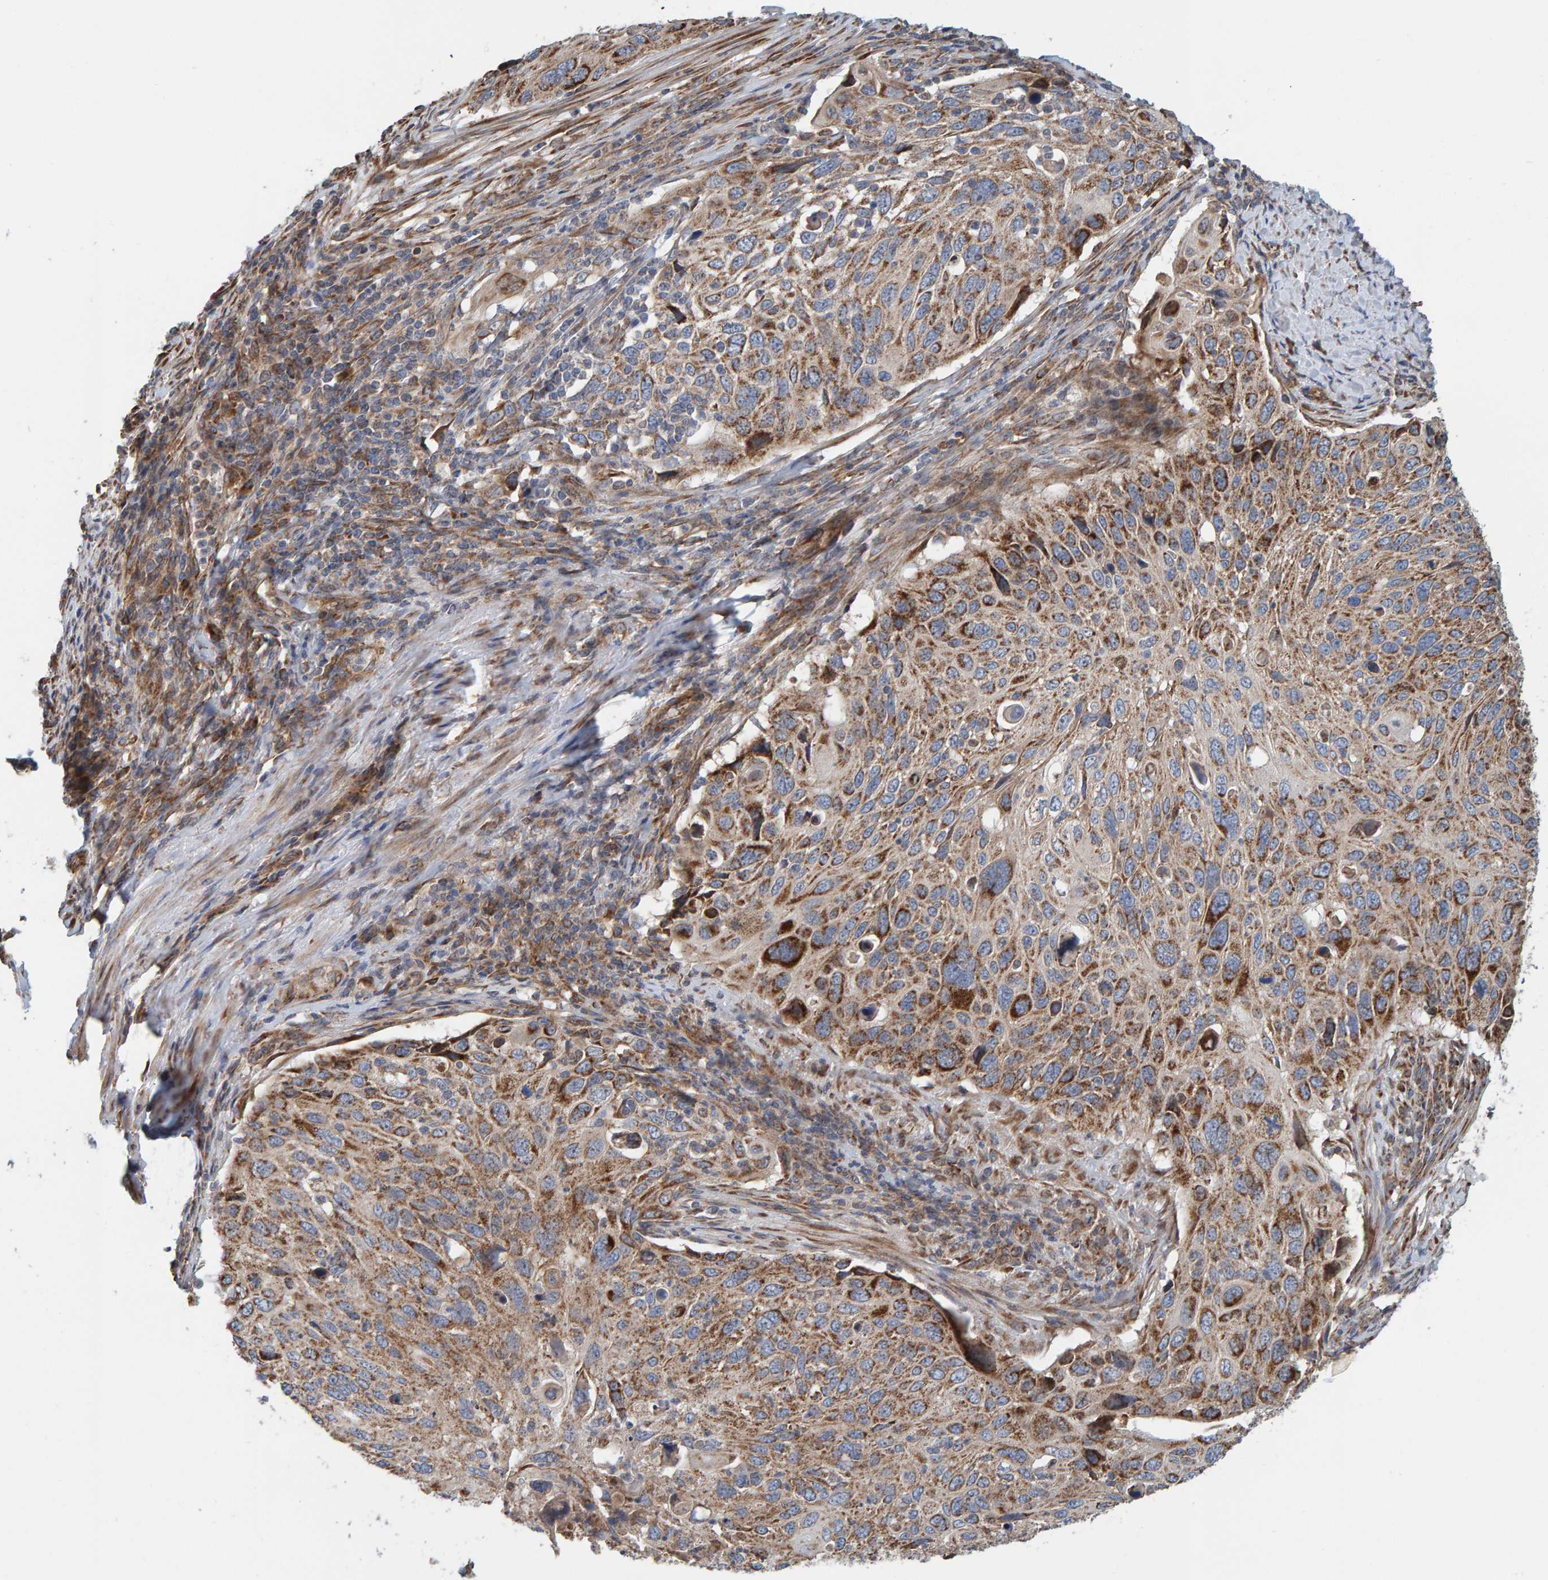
{"staining": {"intensity": "strong", "quantity": ">75%", "location": "cytoplasmic/membranous"}, "tissue": "cervical cancer", "cell_type": "Tumor cells", "image_type": "cancer", "snomed": [{"axis": "morphology", "description": "Squamous cell carcinoma, NOS"}, {"axis": "topography", "description": "Cervix"}], "caption": "Squamous cell carcinoma (cervical) stained with DAB (3,3'-diaminobenzidine) immunohistochemistry (IHC) exhibits high levels of strong cytoplasmic/membranous expression in approximately >75% of tumor cells. (DAB IHC with brightfield microscopy, high magnification).", "gene": "MRPL45", "patient": {"sex": "female", "age": 70}}